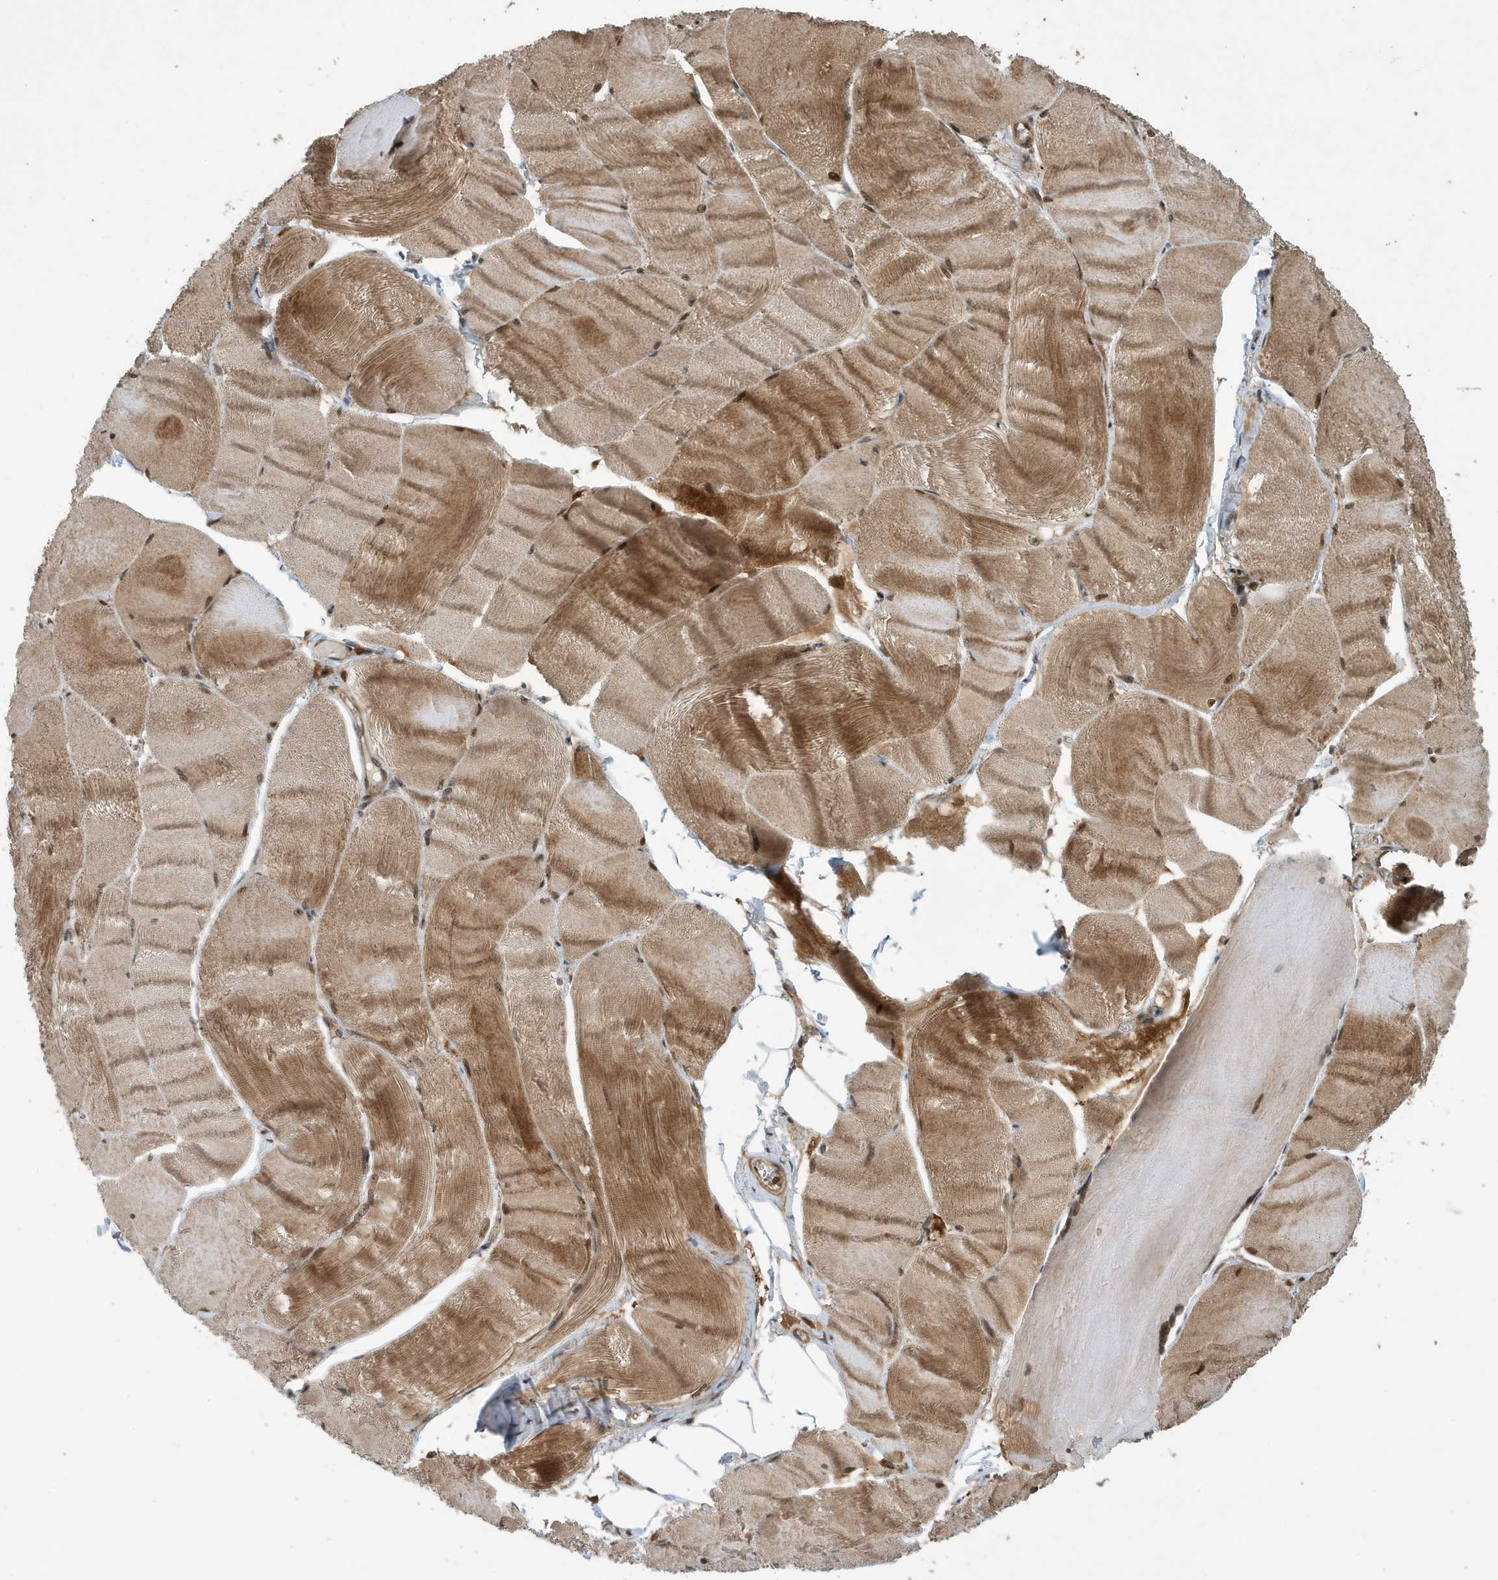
{"staining": {"intensity": "moderate", "quantity": ">75%", "location": "cytoplasmic/membranous,nuclear"}, "tissue": "skeletal muscle", "cell_type": "Myocytes", "image_type": "normal", "snomed": [{"axis": "morphology", "description": "Normal tissue, NOS"}, {"axis": "morphology", "description": "Basal cell carcinoma"}, {"axis": "topography", "description": "Skeletal muscle"}], "caption": "This is a micrograph of IHC staining of normal skeletal muscle, which shows moderate expression in the cytoplasmic/membranous,nuclear of myocytes.", "gene": "UBQLN1", "patient": {"sex": "female", "age": 64}}